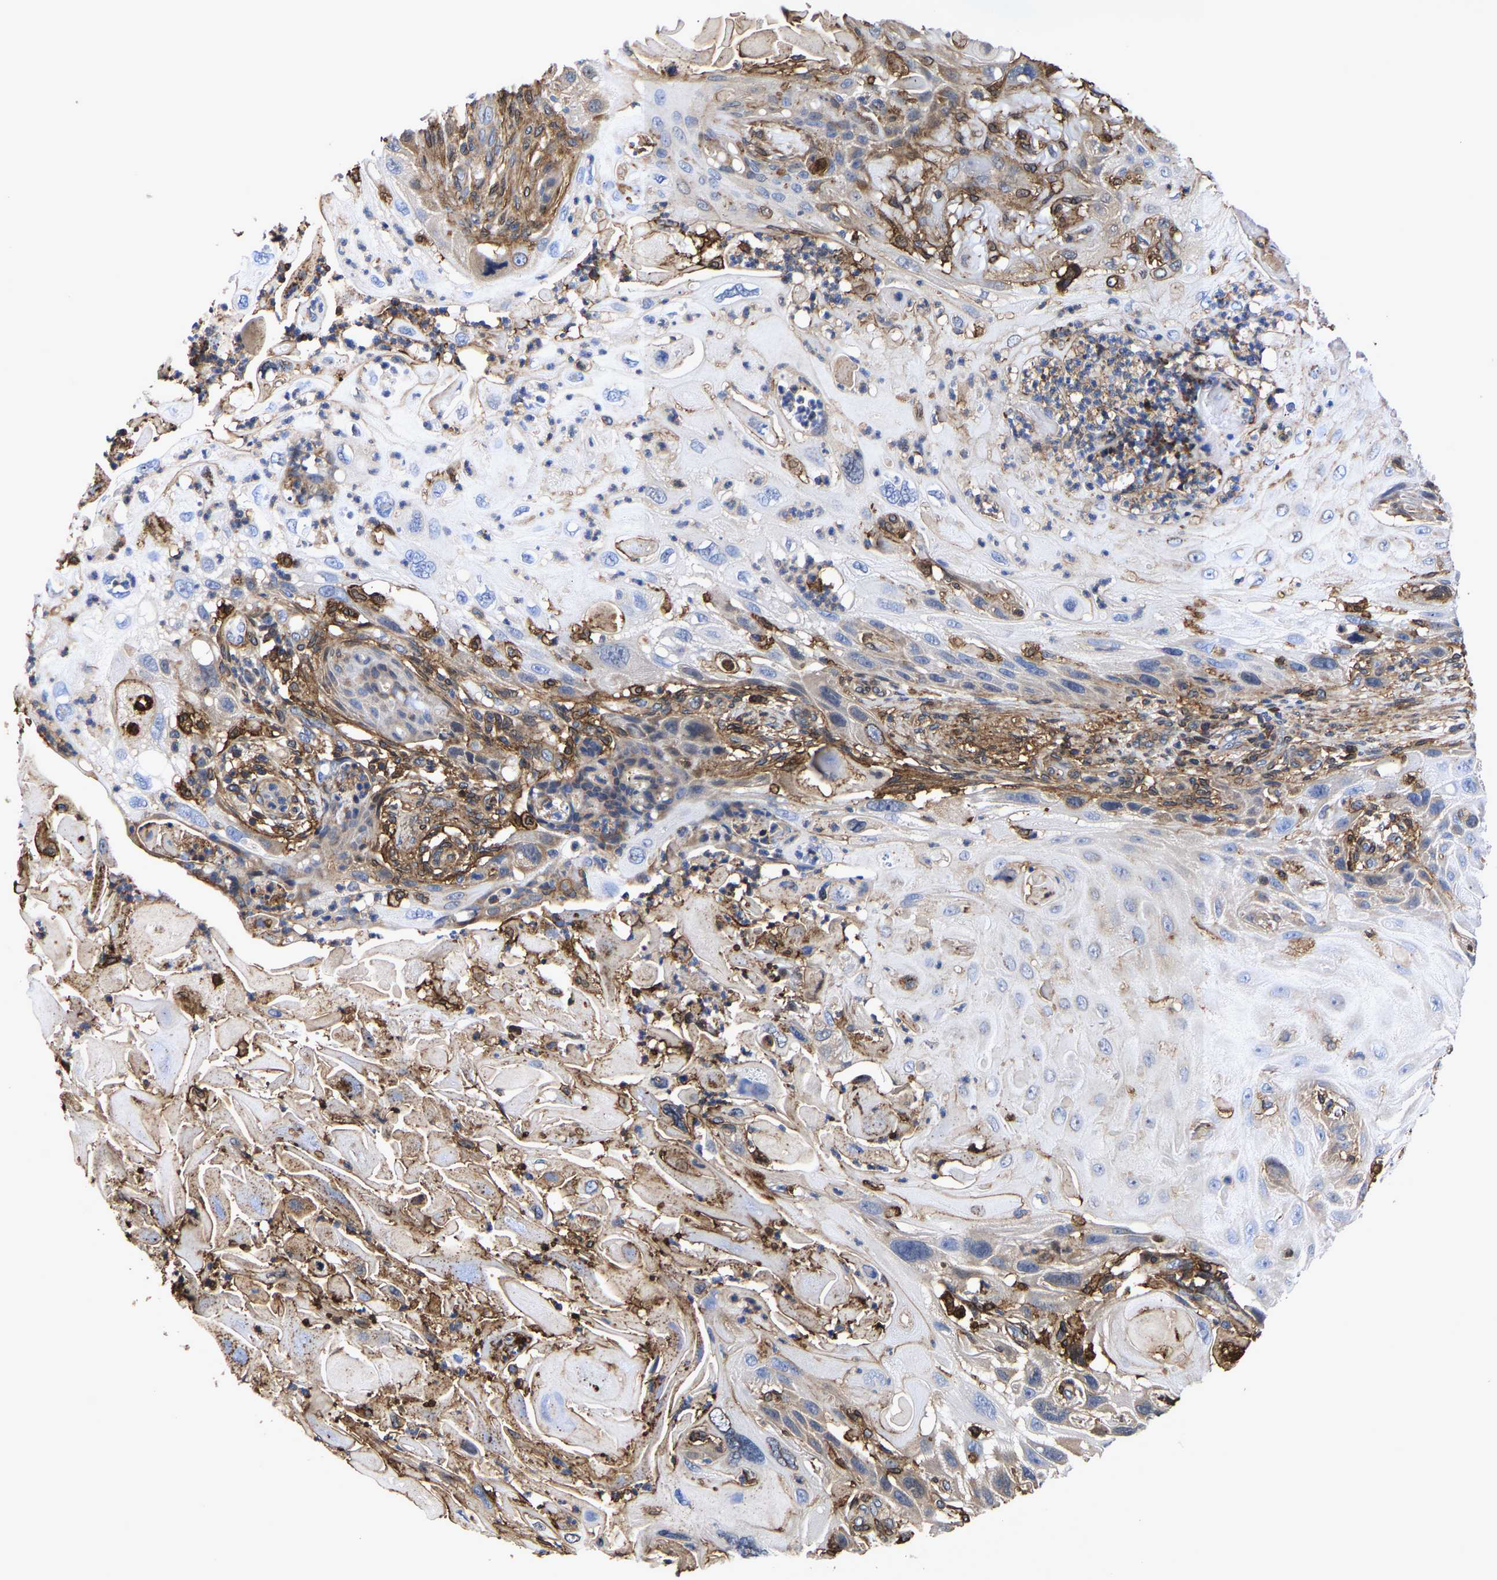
{"staining": {"intensity": "moderate", "quantity": "<25%", "location": "cytoplasmic/membranous"}, "tissue": "skin cancer", "cell_type": "Tumor cells", "image_type": "cancer", "snomed": [{"axis": "morphology", "description": "Squamous cell carcinoma, NOS"}, {"axis": "topography", "description": "Skin"}], "caption": "Skin cancer (squamous cell carcinoma) stained for a protein shows moderate cytoplasmic/membranous positivity in tumor cells. (Brightfield microscopy of DAB IHC at high magnification).", "gene": "LIF", "patient": {"sex": "female", "age": 77}}